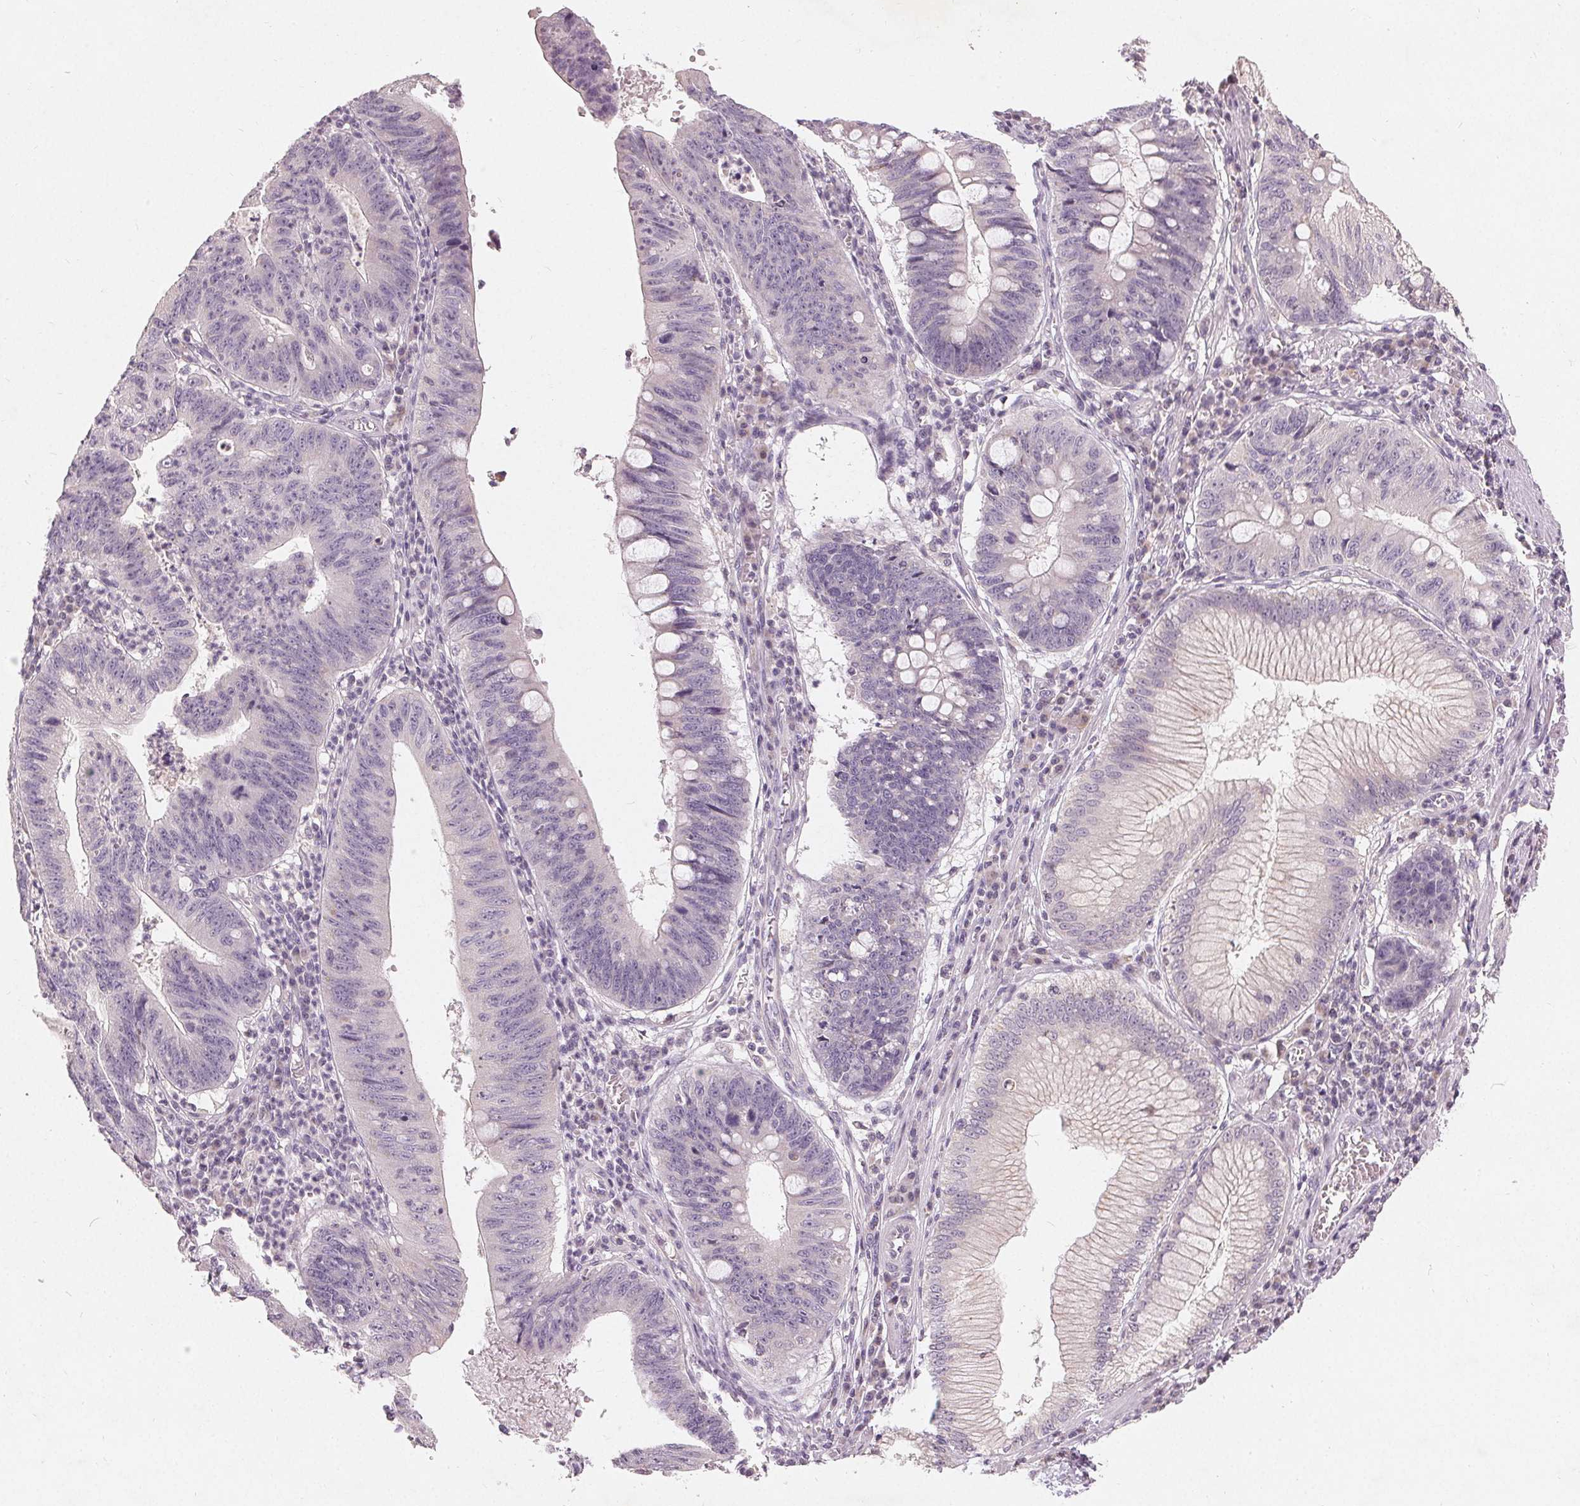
{"staining": {"intensity": "negative", "quantity": "none", "location": "none"}, "tissue": "stomach cancer", "cell_type": "Tumor cells", "image_type": "cancer", "snomed": [{"axis": "morphology", "description": "Adenocarcinoma, NOS"}, {"axis": "topography", "description": "Stomach"}], "caption": "DAB immunohistochemical staining of stomach cancer exhibits no significant positivity in tumor cells. (DAB (3,3'-diaminobenzidine) IHC visualized using brightfield microscopy, high magnification).", "gene": "TRIM60", "patient": {"sex": "male", "age": 59}}